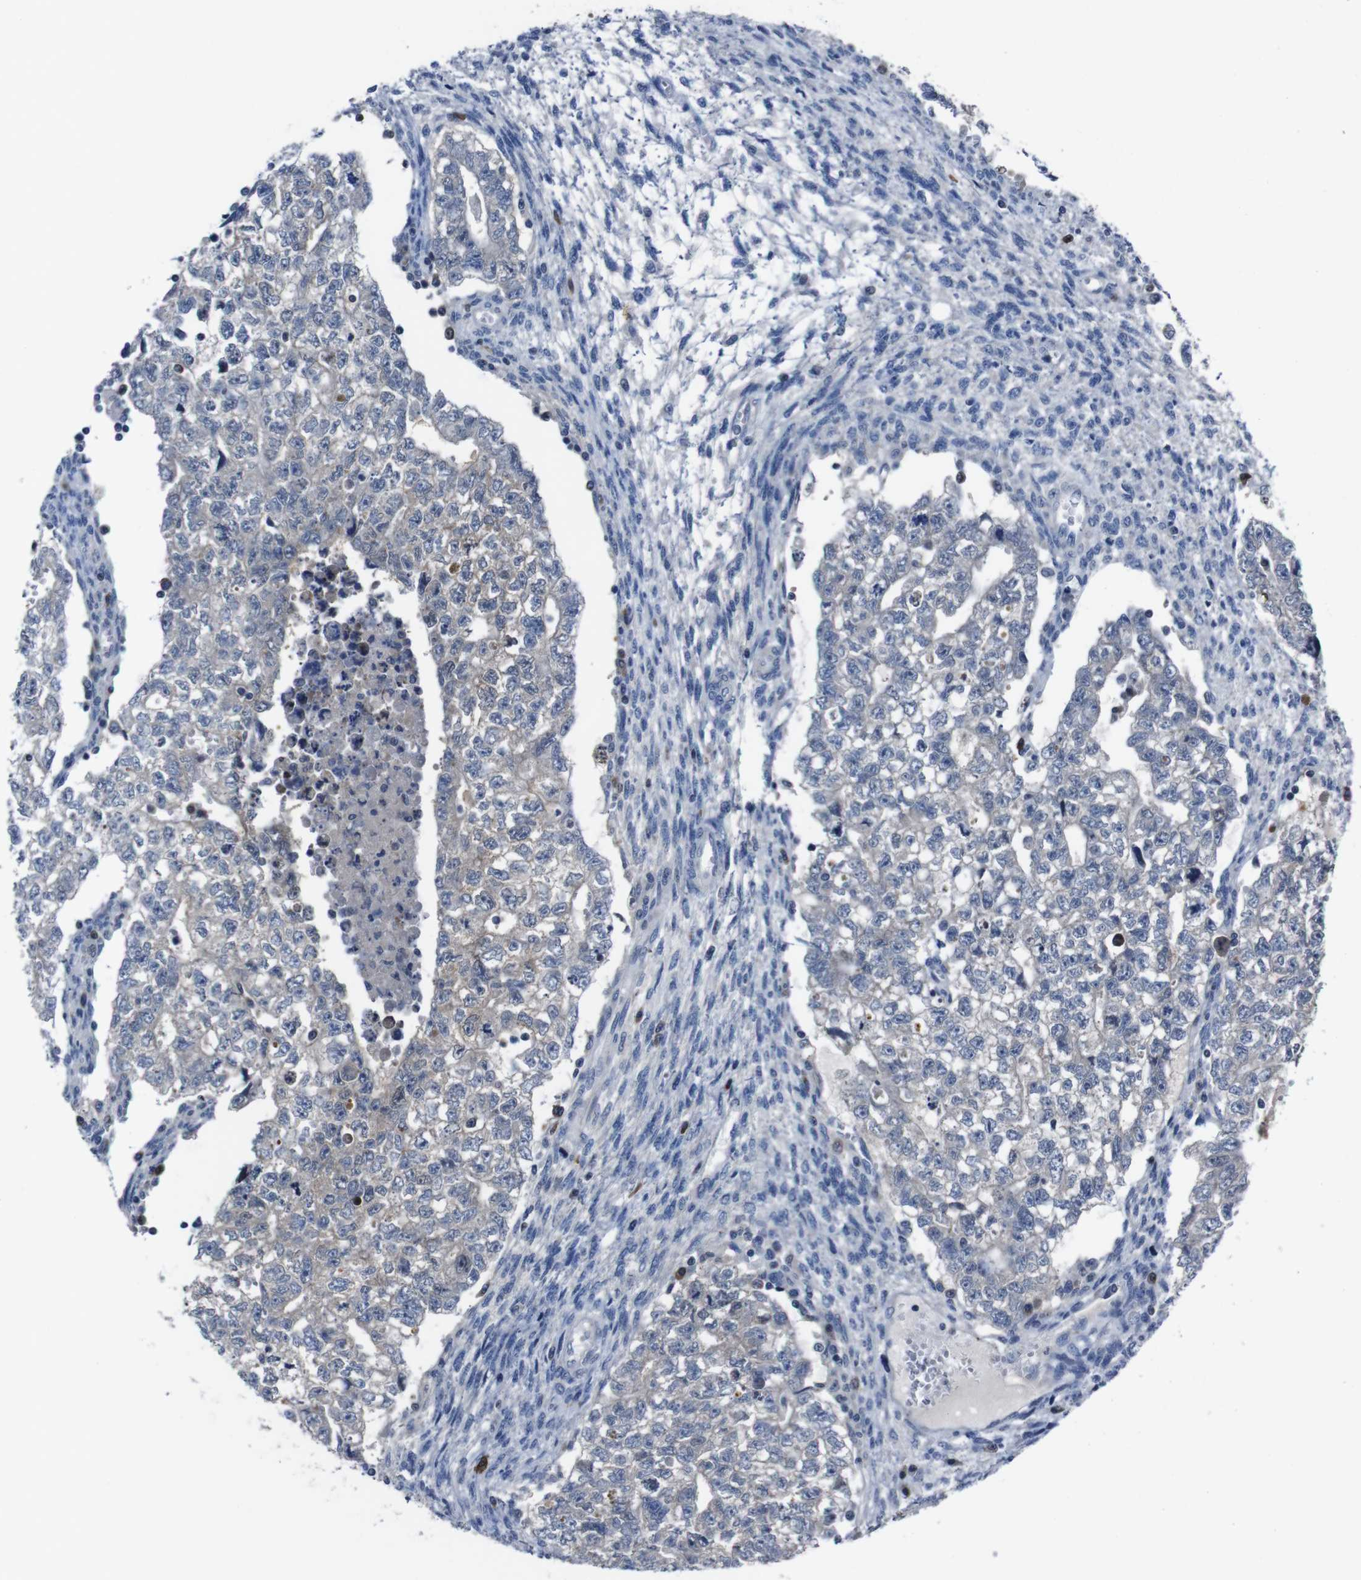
{"staining": {"intensity": "negative", "quantity": "none", "location": "none"}, "tissue": "testis cancer", "cell_type": "Tumor cells", "image_type": "cancer", "snomed": [{"axis": "morphology", "description": "Seminoma, NOS"}, {"axis": "morphology", "description": "Carcinoma, Embryonal, NOS"}, {"axis": "topography", "description": "Testis"}], "caption": "This is an immunohistochemistry (IHC) photomicrograph of human testis cancer (embryonal carcinoma). There is no expression in tumor cells.", "gene": "SEMA4B", "patient": {"sex": "male", "age": 38}}